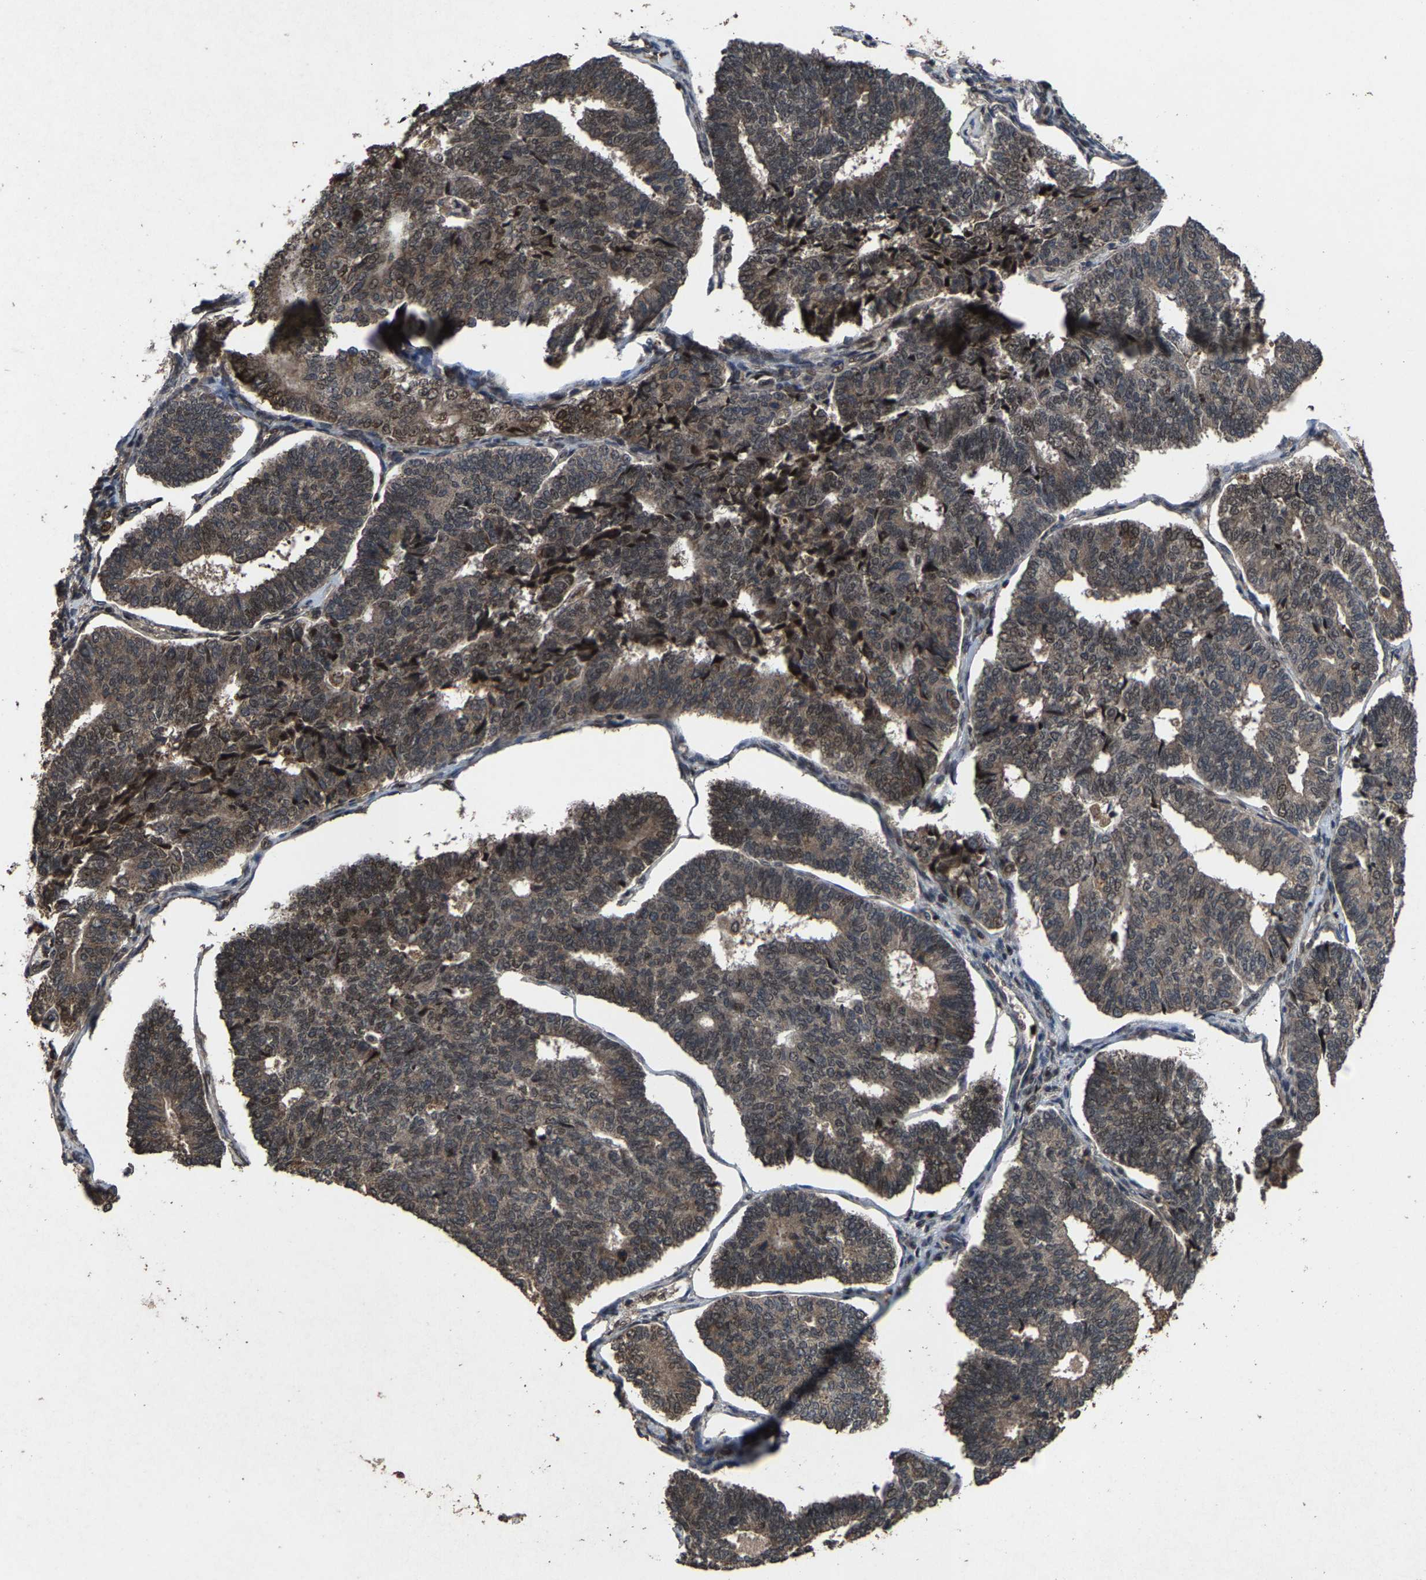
{"staining": {"intensity": "moderate", "quantity": ">75%", "location": "cytoplasmic/membranous"}, "tissue": "endometrial cancer", "cell_type": "Tumor cells", "image_type": "cancer", "snomed": [{"axis": "morphology", "description": "Adenocarcinoma, NOS"}, {"axis": "topography", "description": "Endometrium"}], "caption": "This photomicrograph shows immunohistochemistry (IHC) staining of endometrial adenocarcinoma, with medium moderate cytoplasmic/membranous staining in about >75% of tumor cells.", "gene": "HAUS6", "patient": {"sex": "female", "age": 70}}